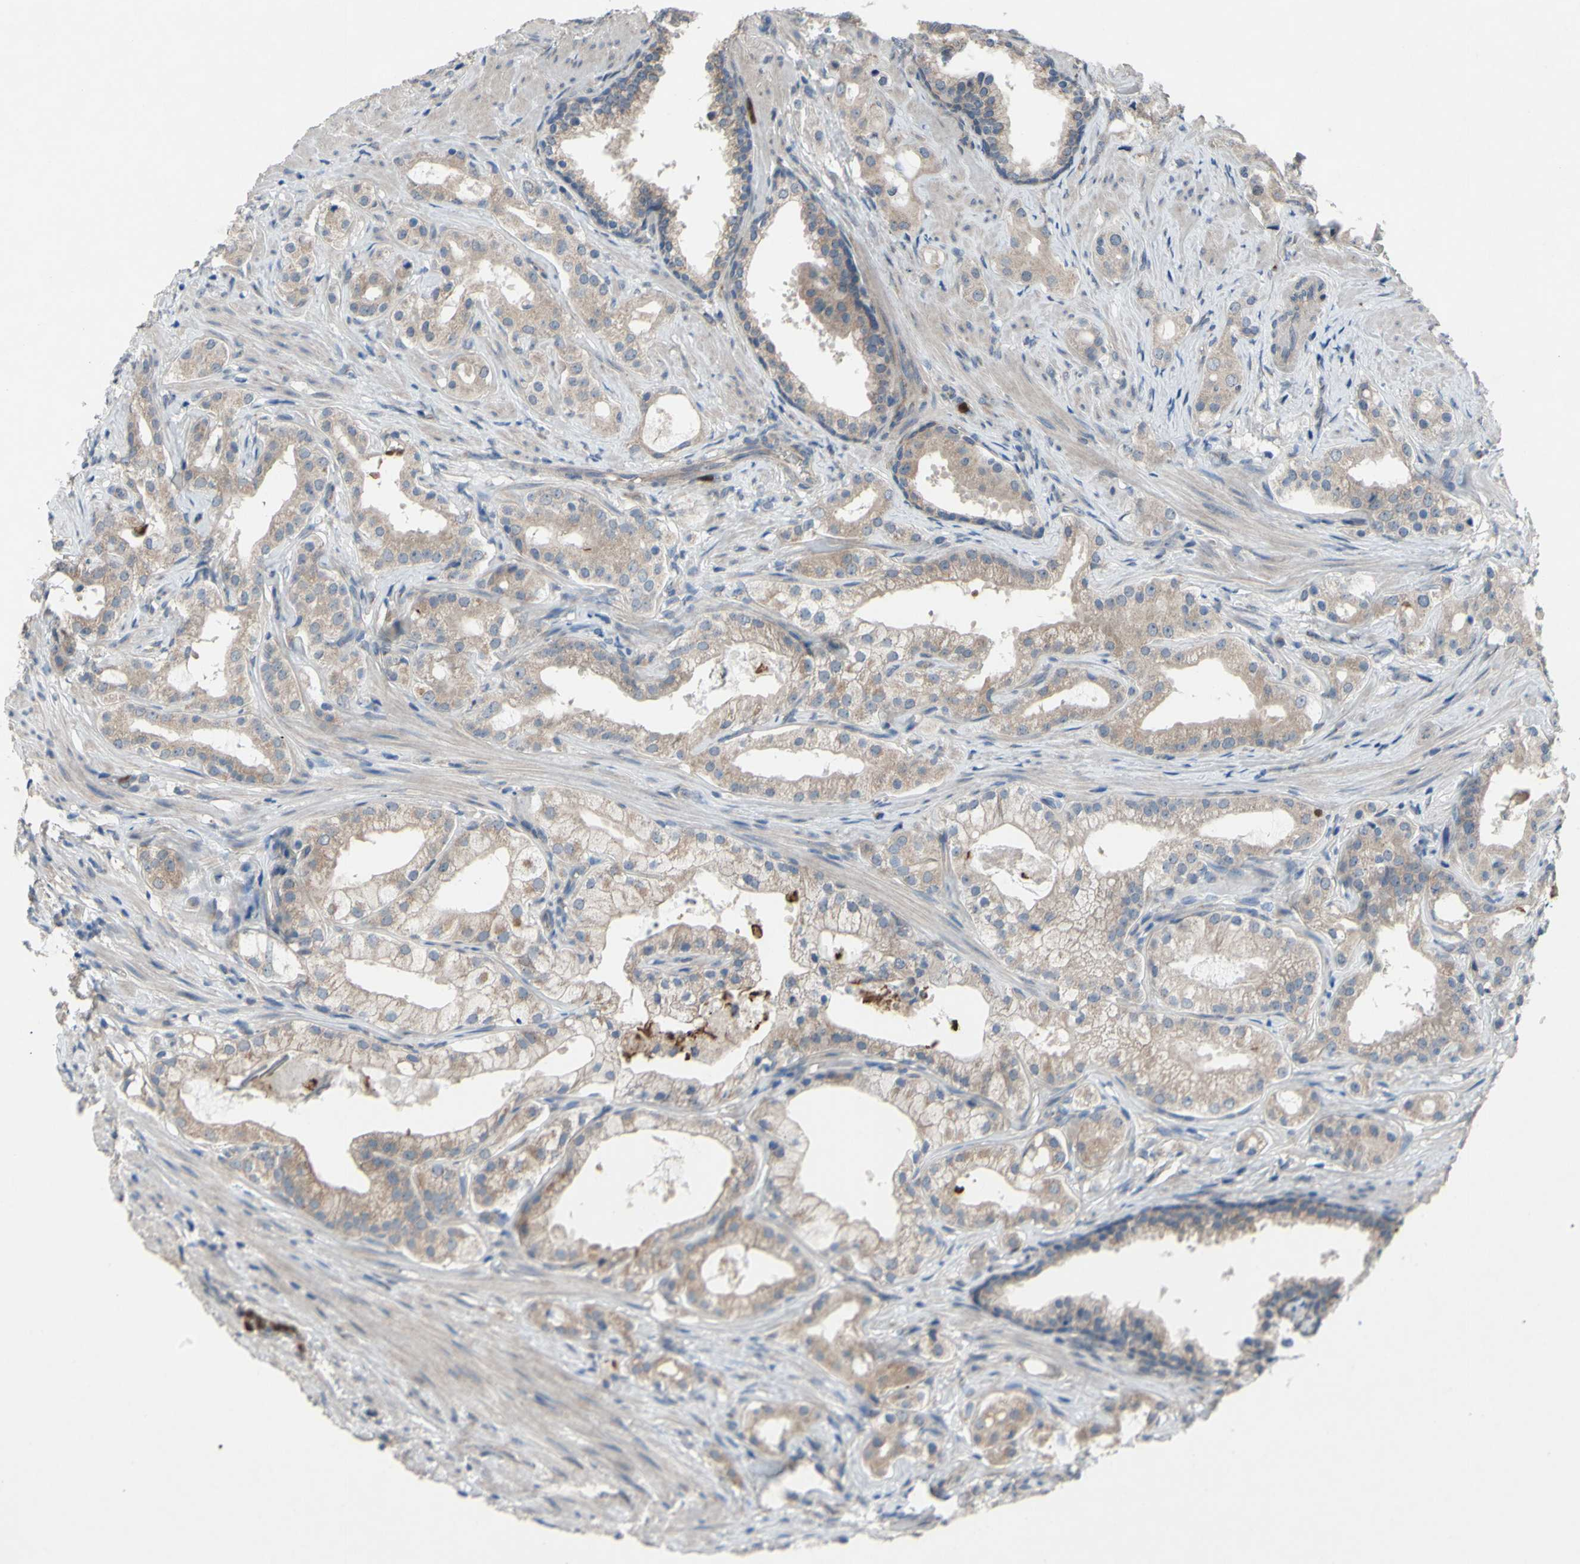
{"staining": {"intensity": "moderate", "quantity": ">75%", "location": "cytoplasmic/membranous"}, "tissue": "prostate cancer", "cell_type": "Tumor cells", "image_type": "cancer", "snomed": [{"axis": "morphology", "description": "Adenocarcinoma, Low grade"}, {"axis": "topography", "description": "Prostate"}], "caption": "High-magnification brightfield microscopy of prostate cancer (low-grade adenocarcinoma) stained with DAB (brown) and counterstained with hematoxylin (blue). tumor cells exhibit moderate cytoplasmic/membranous expression is present in approximately>75% of cells.", "gene": "GRAMD2B", "patient": {"sex": "male", "age": 59}}